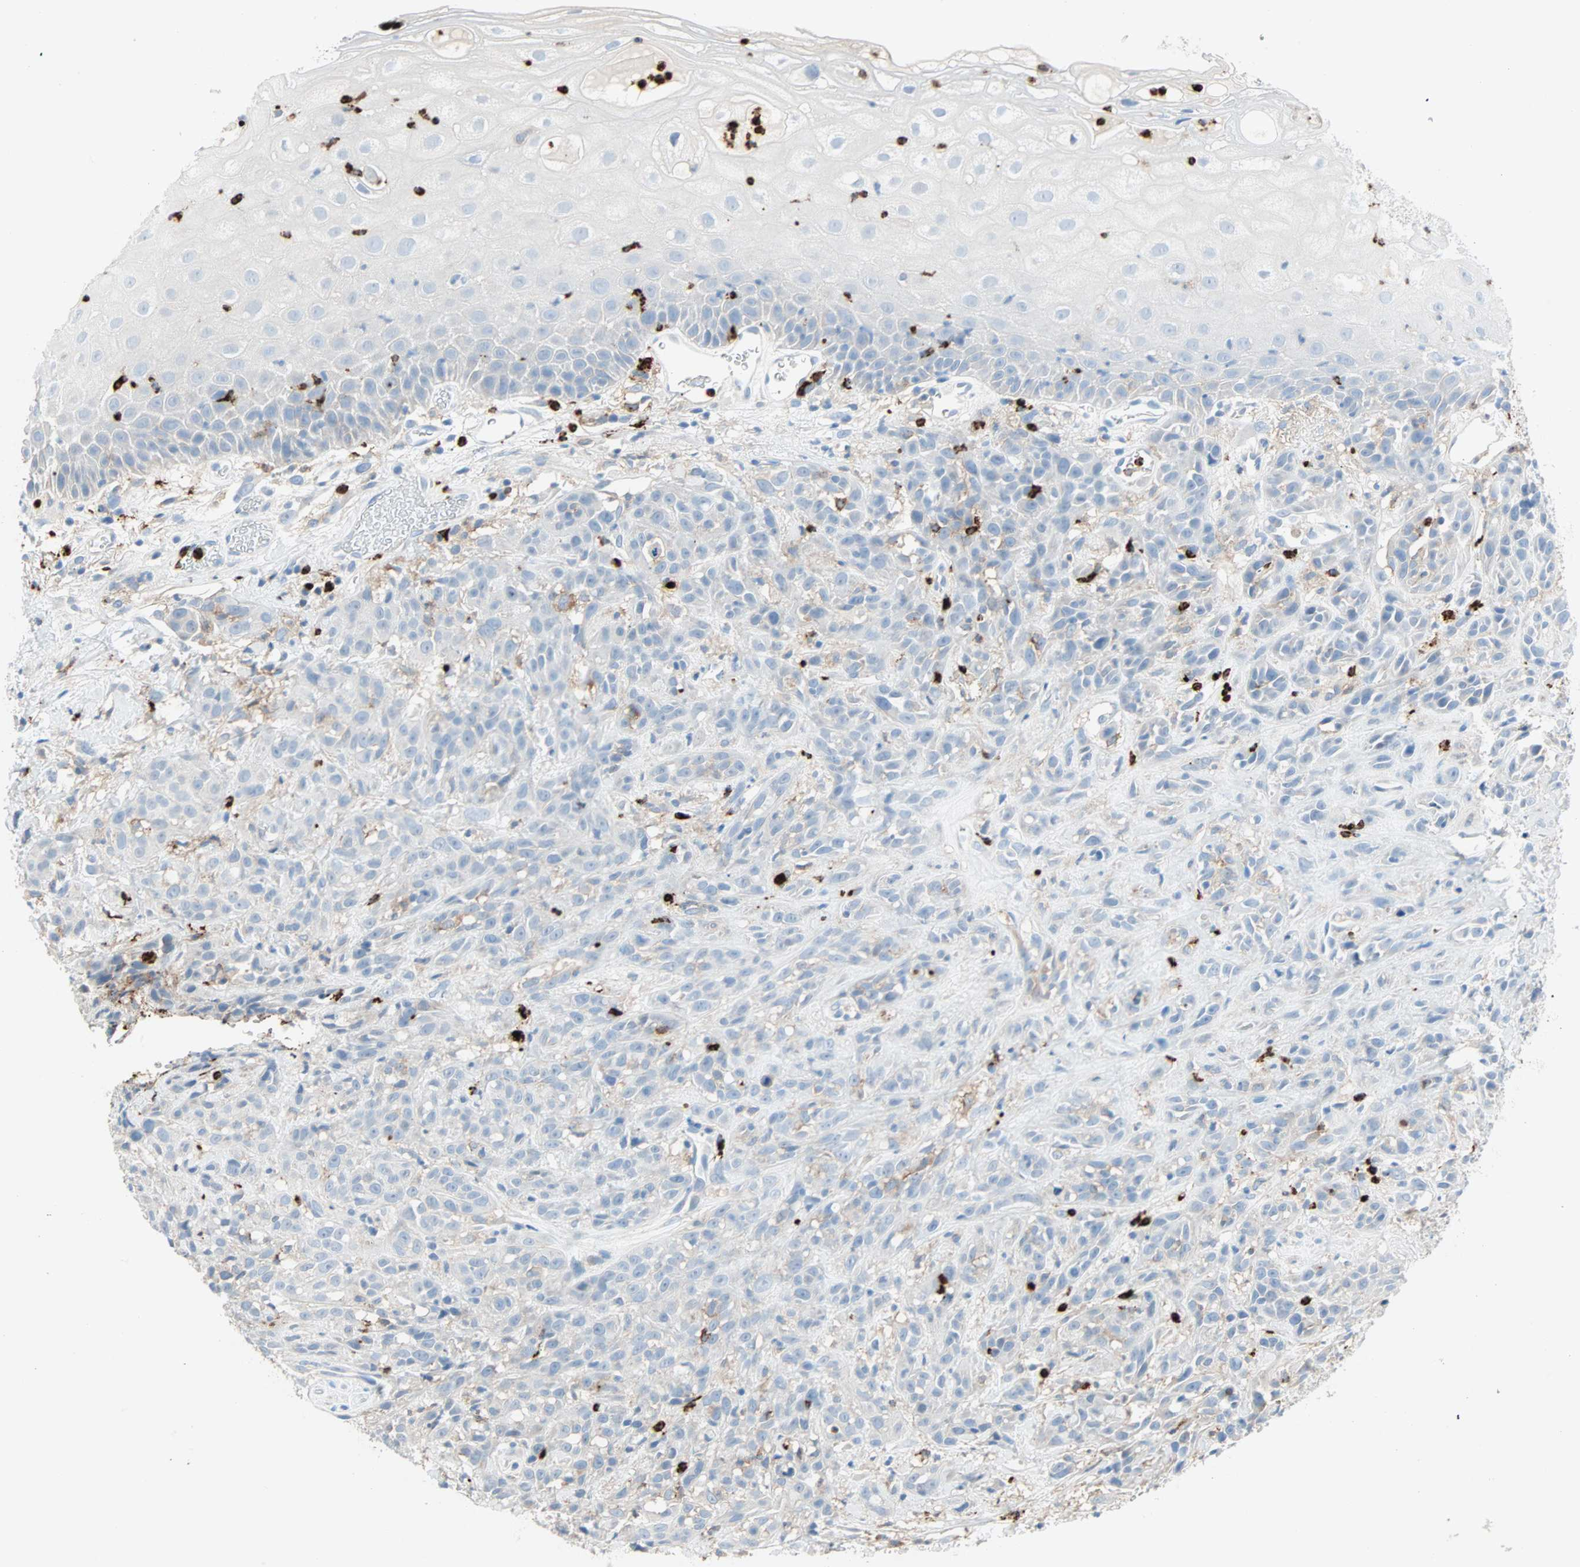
{"staining": {"intensity": "weak", "quantity": "<25%", "location": "cytoplasmic/membranous"}, "tissue": "head and neck cancer", "cell_type": "Tumor cells", "image_type": "cancer", "snomed": [{"axis": "morphology", "description": "Normal tissue, NOS"}, {"axis": "morphology", "description": "Squamous cell carcinoma, NOS"}, {"axis": "topography", "description": "Cartilage tissue"}, {"axis": "topography", "description": "Head-Neck"}], "caption": "An immunohistochemistry (IHC) histopathology image of head and neck squamous cell carcinoma is shown. There is no staining in tumor cells of head and neck squamous cell carcinoma.", "gene": "CLEC4A", "patient": {"sex": "male", "age": 62}}